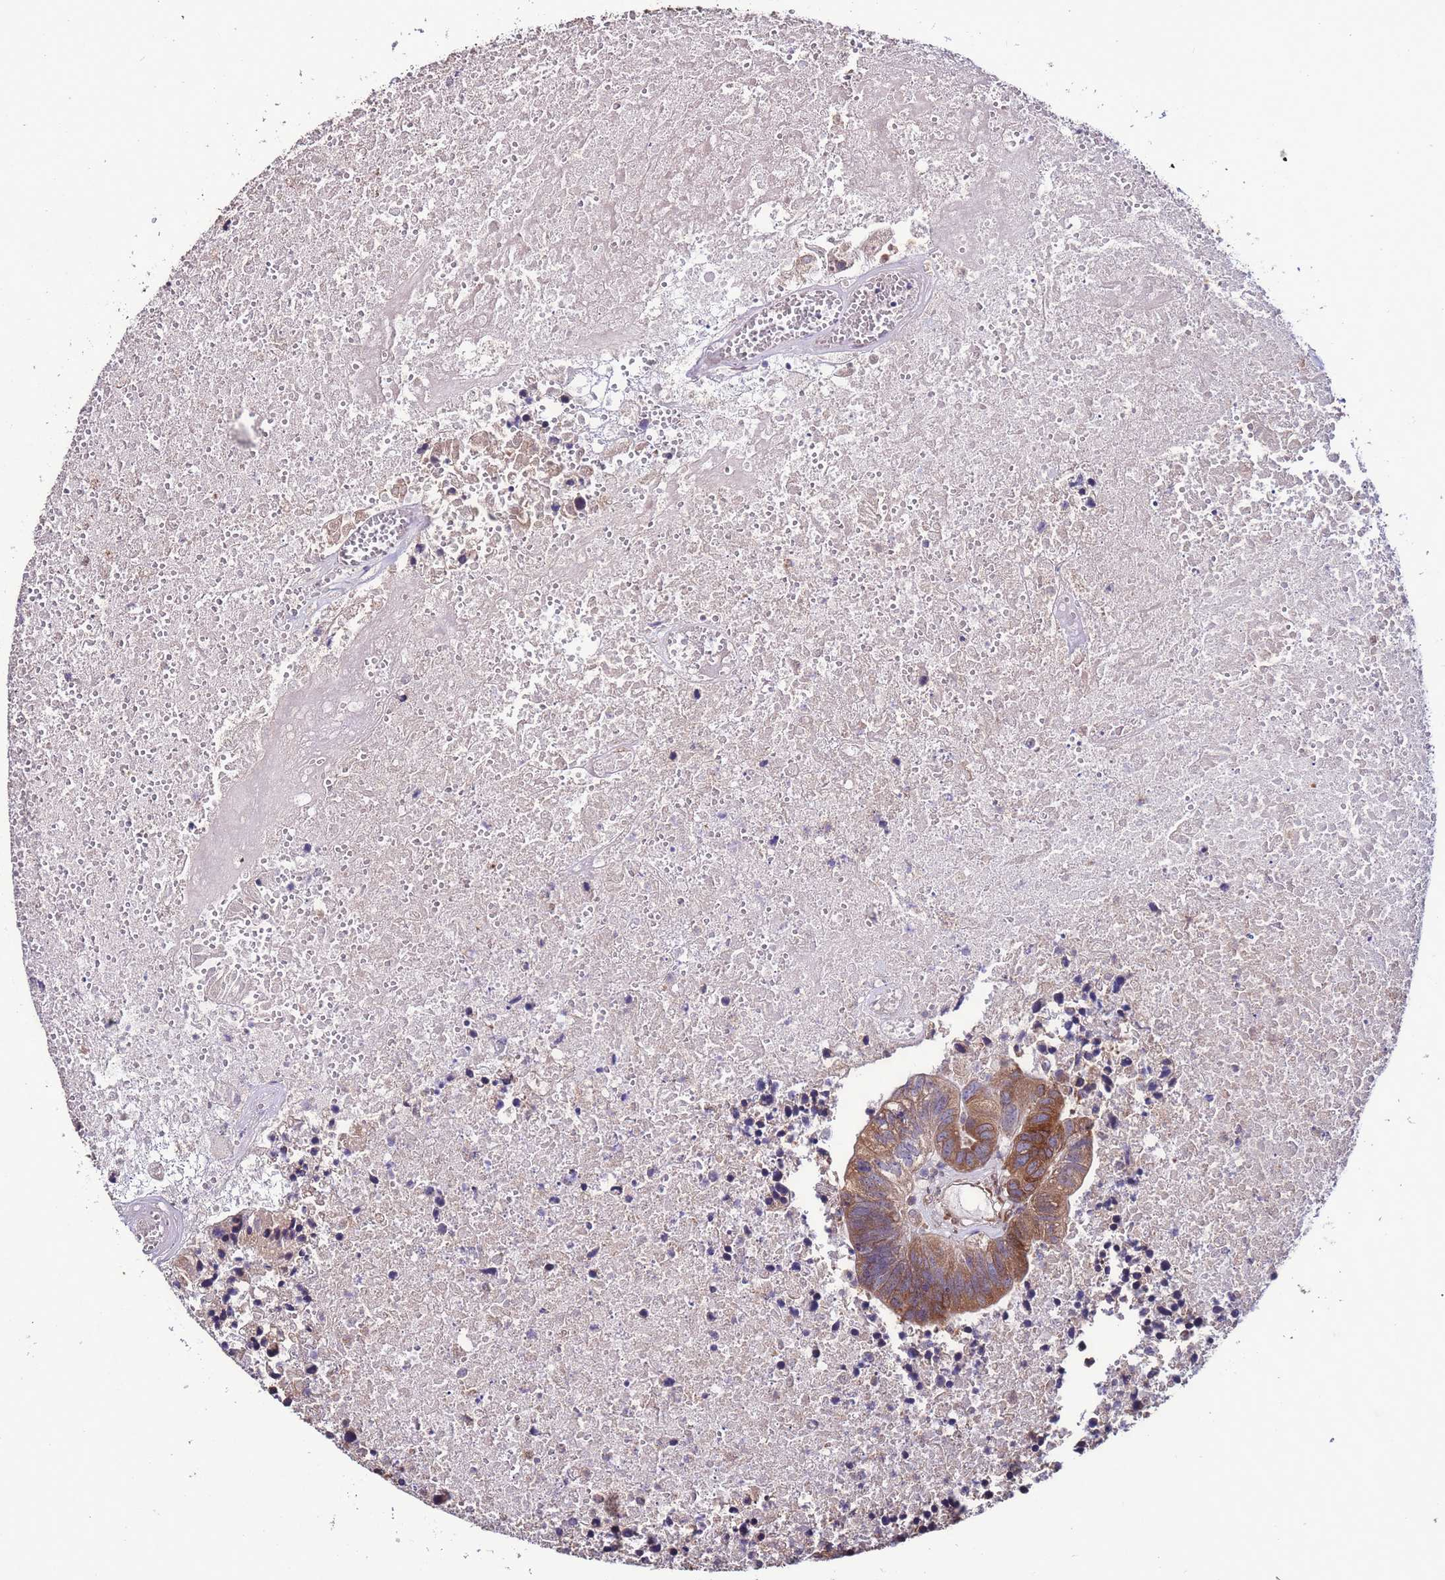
{"staining": {"intensity": "strong", "quantity": ">75%", "location": "cytoplasmic/membranous"}, "tissue": "colorectal cancer", "cell_type": "Tumor cells", "image_type": "cancer", "snomed": [{"axis": "morphology", "description": "Adenocarcinoma, NOS"}, {"axis": "topography", "description": "Colon"}], "caption": "Colorectal adenocarcinoma stained for a protein exhibits strong cytoplasmic/membranous positivity in tumor cells.", "gene": "SLC41A3", "patient": {"sex": "female", "age": 48}}